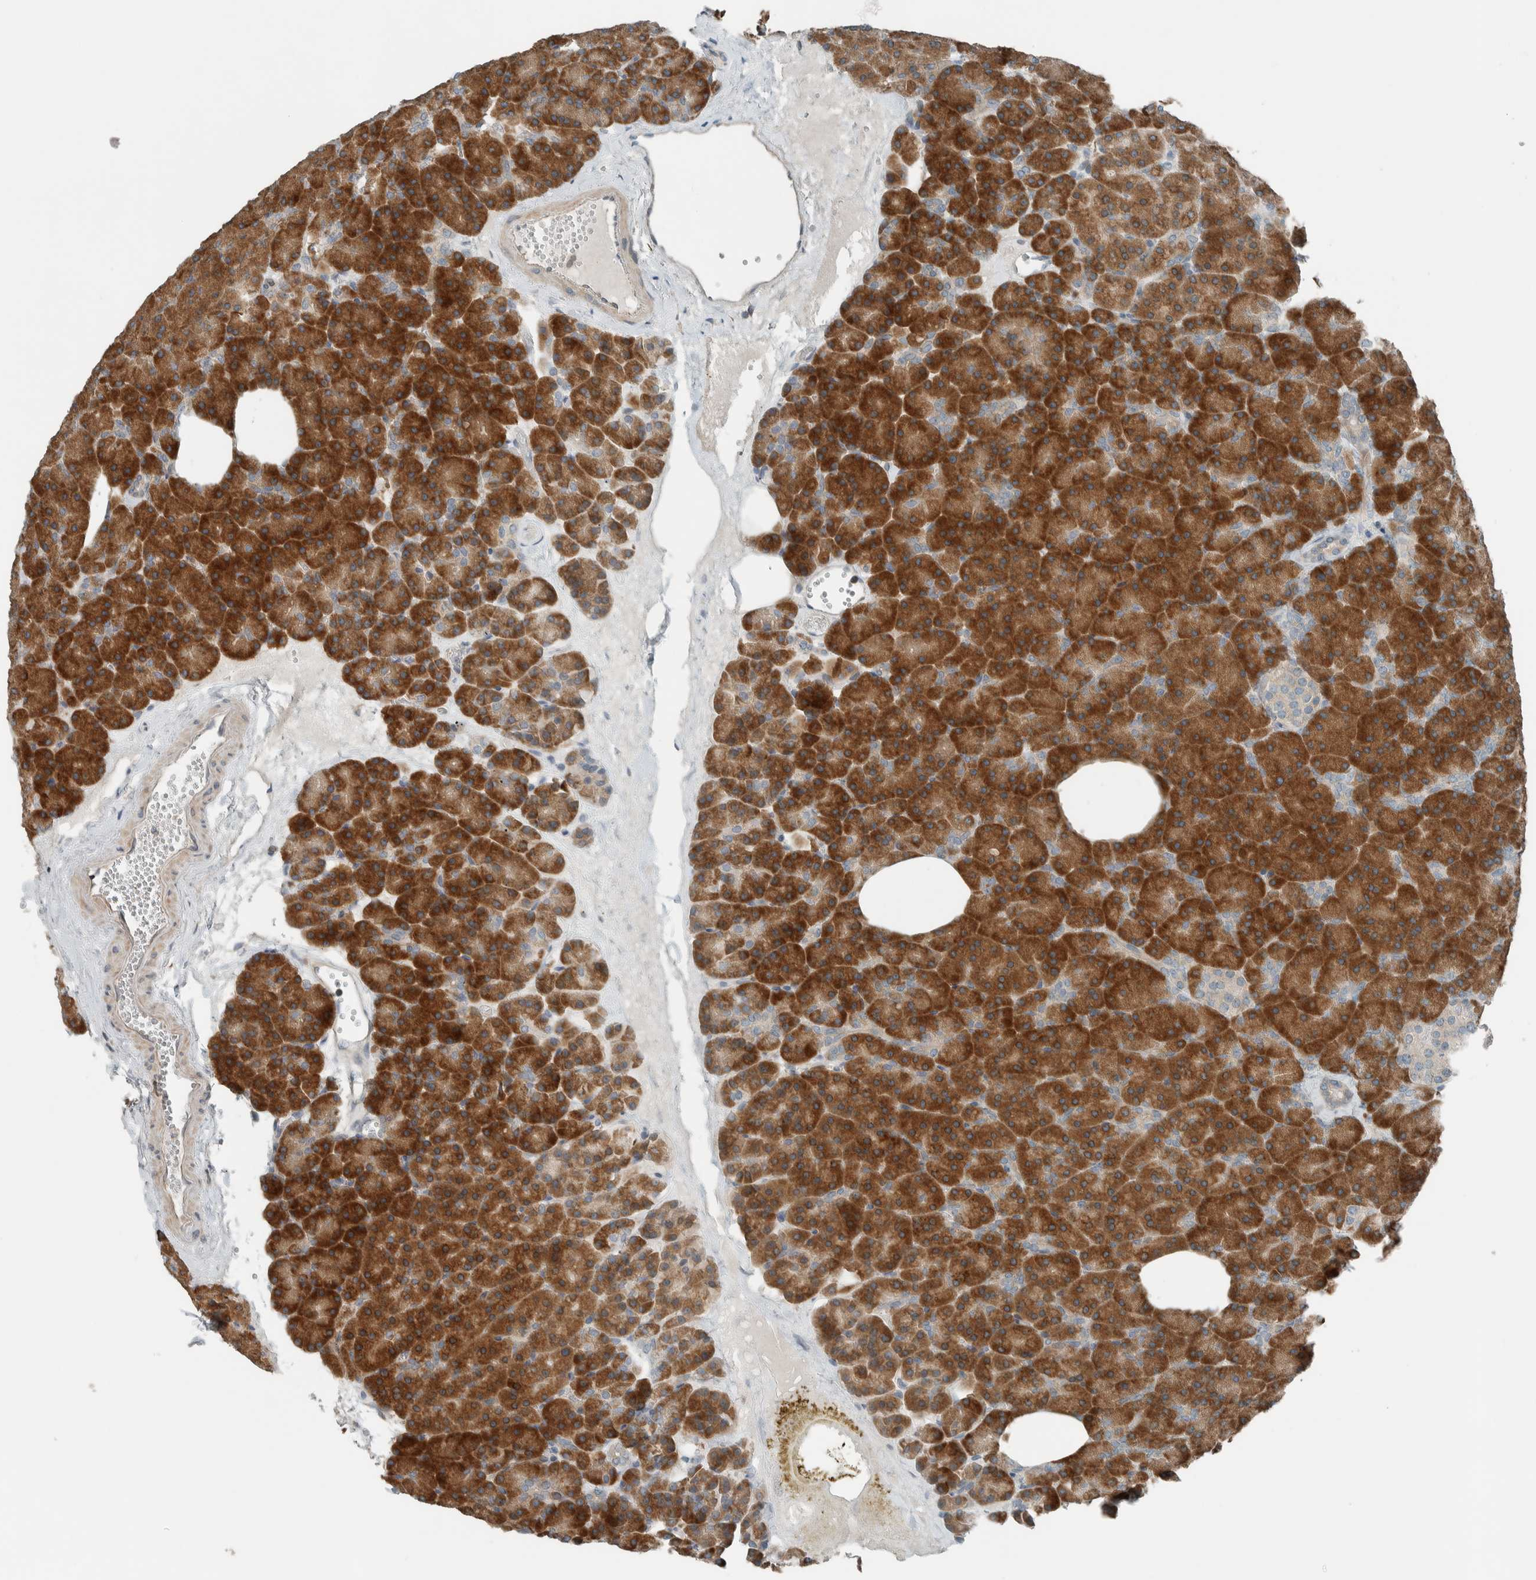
{"staining": {"intensity": "strong", "quantity": ">75%", "location": "cytoplasmic/membranous"}, "tissue": "pancreas", "cell_type": "Exocrine glandular cells", "image_type": "normal", "snomed": [{"axis": "morphology", "description": "Normal tissue, NOS"}, {"axis": "morphology", "description": "Carcinoid, malignant, NOS"}, {"axis": "topography", "description": "Pancreas"}], "caption": "Immunohistochemical staining of normal human pancreas displays high levels of strong cytoplasmic/membranous staining in about >75% of exocrine glandular cells.", "gene": "SEL1L", "patient": {"sex": "female", "age": 35}}